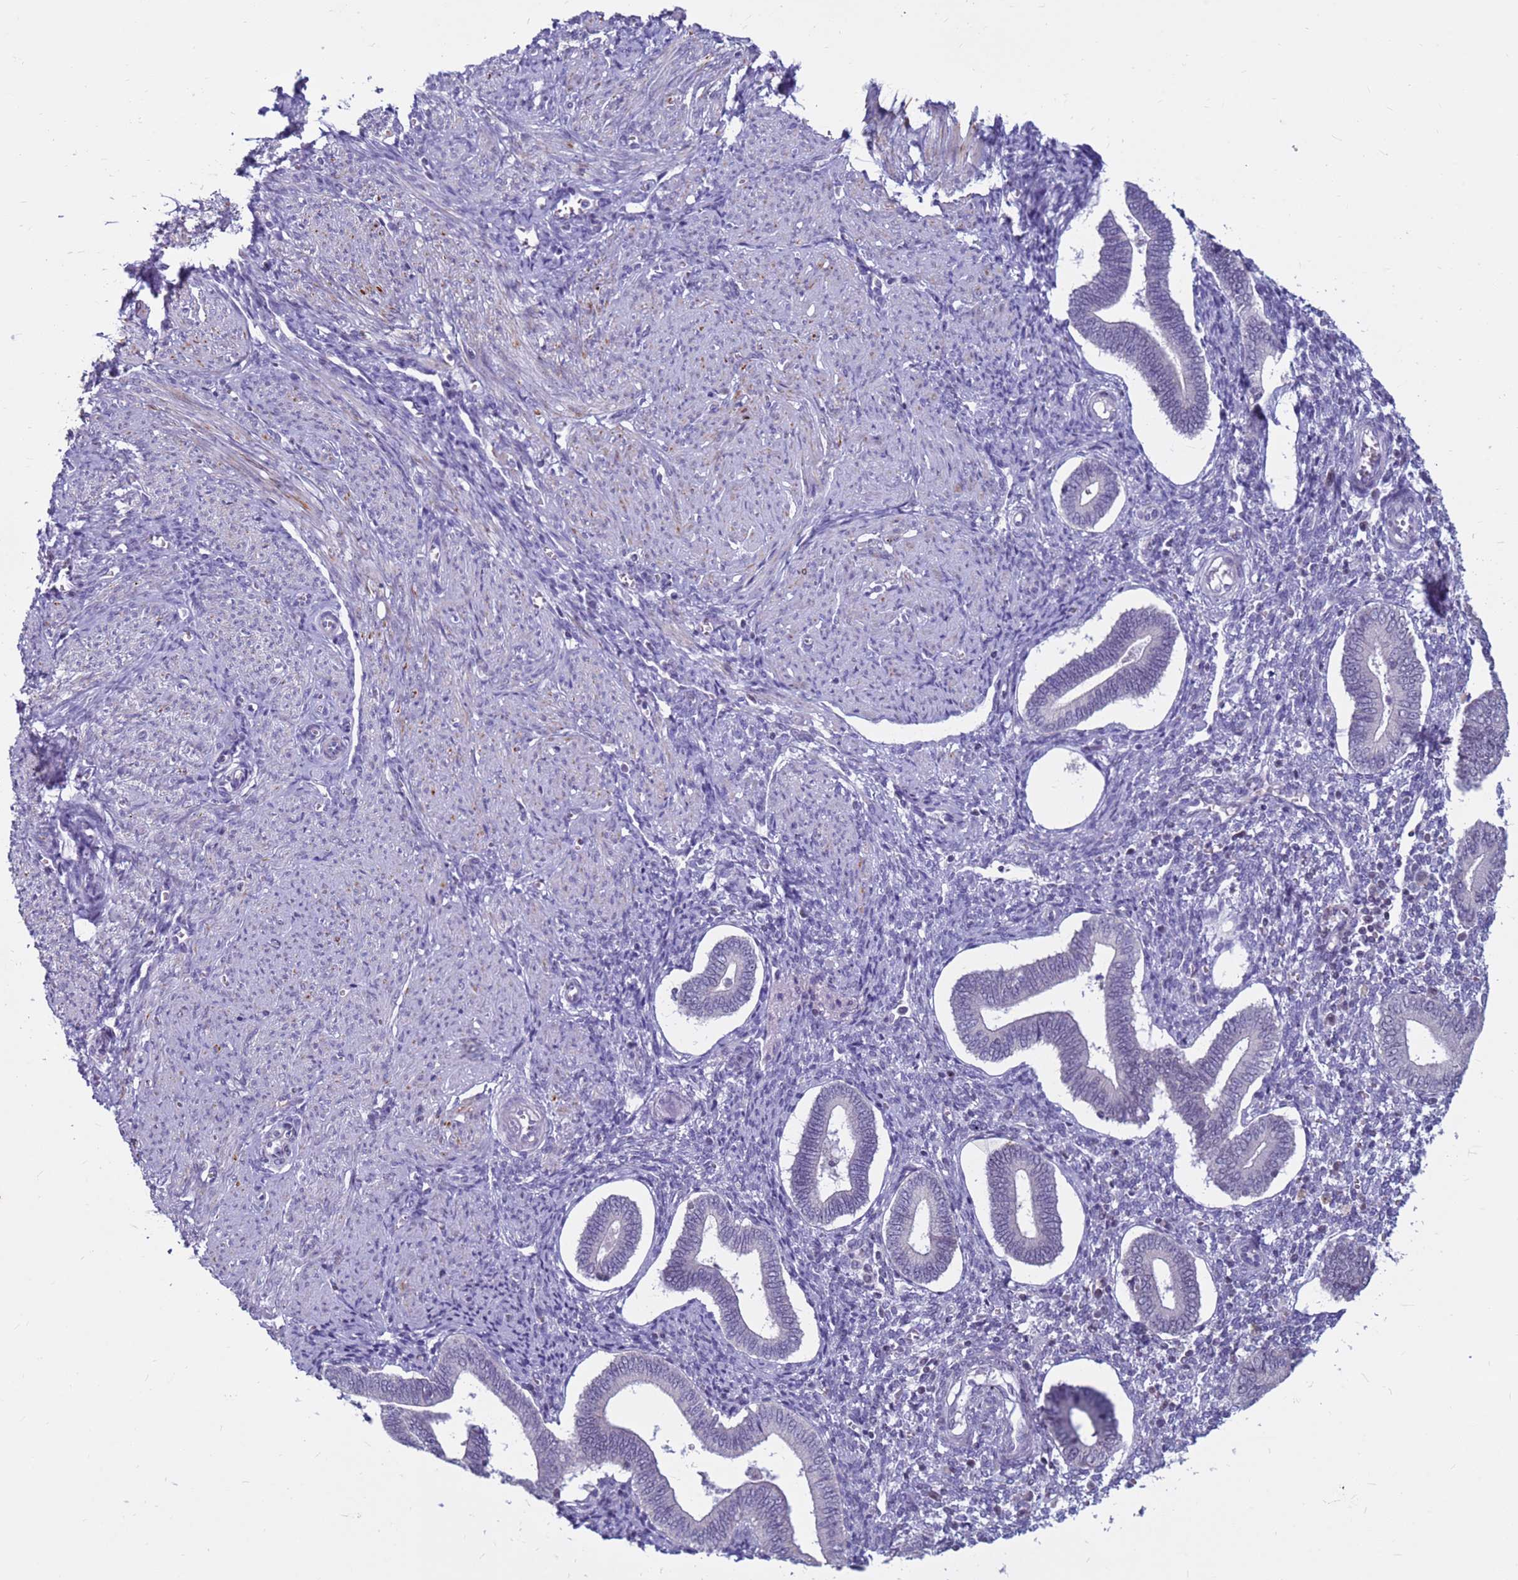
{"staining": {"intensity": "negative", "quantity": "none", "location": "none"}, "tissue": "endometrium", "cell_type": "Cells in endometrial stroma", "image_type": "normal", "snomed": [{"axis": "morphology", "description": "Normal tissue, NOS"}, {"axis": "topography", "description": "Endometrium"}], "caption": "The IHC photomicrograph has no significant staining in cells in endometrial stroma of endometrium.", "gene": "CDK2AP2", "patient": {"sex": "female", "age": 44}}